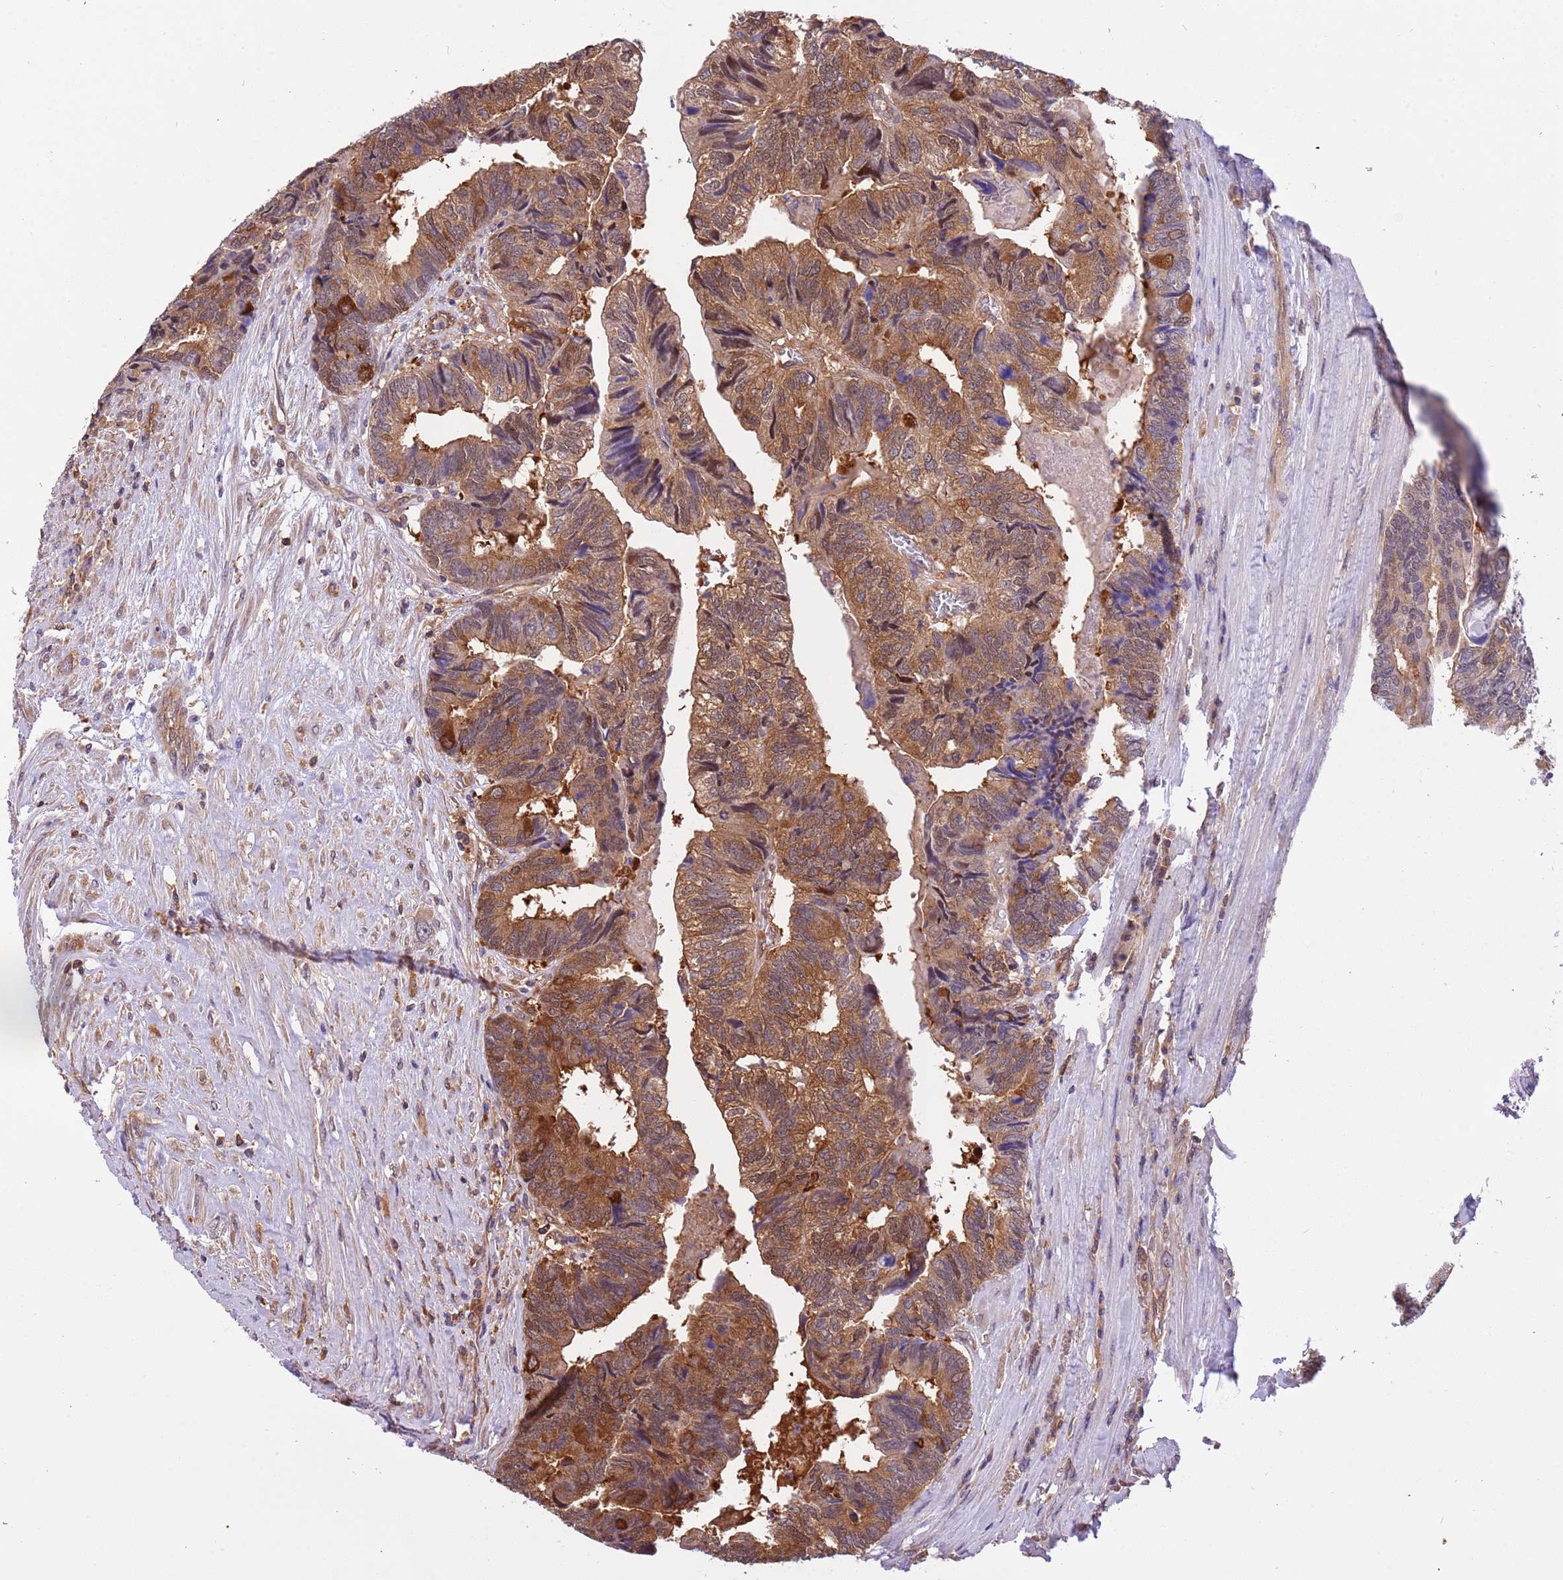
{"staining": {"intensity": "strong", "quantity": ">75%", "location": "cytoplasmic/membranous"}, "tissue": "colorectal cancer", "cell_type": "Tumor cells", "image_type": "cancer", "snomed": [{"axis": "morphology", "description": "Adenocarcinoma, NOS"}, {"axis": "topography", "description": "Colon"}], "caption": "A high amount of strong cytoplasmic/membranous expression is identified in approximately >75% of tumor cells in colorectal cancer (adenocarcinoma) tissue. The staining was performed using DAB to visualize the protein expression in brown, while the nuclei were stained in blue with hematoxylin (Magnification: 20x).", "gene": "STIP1", "patient": {"sex": "female", "age": 67}}